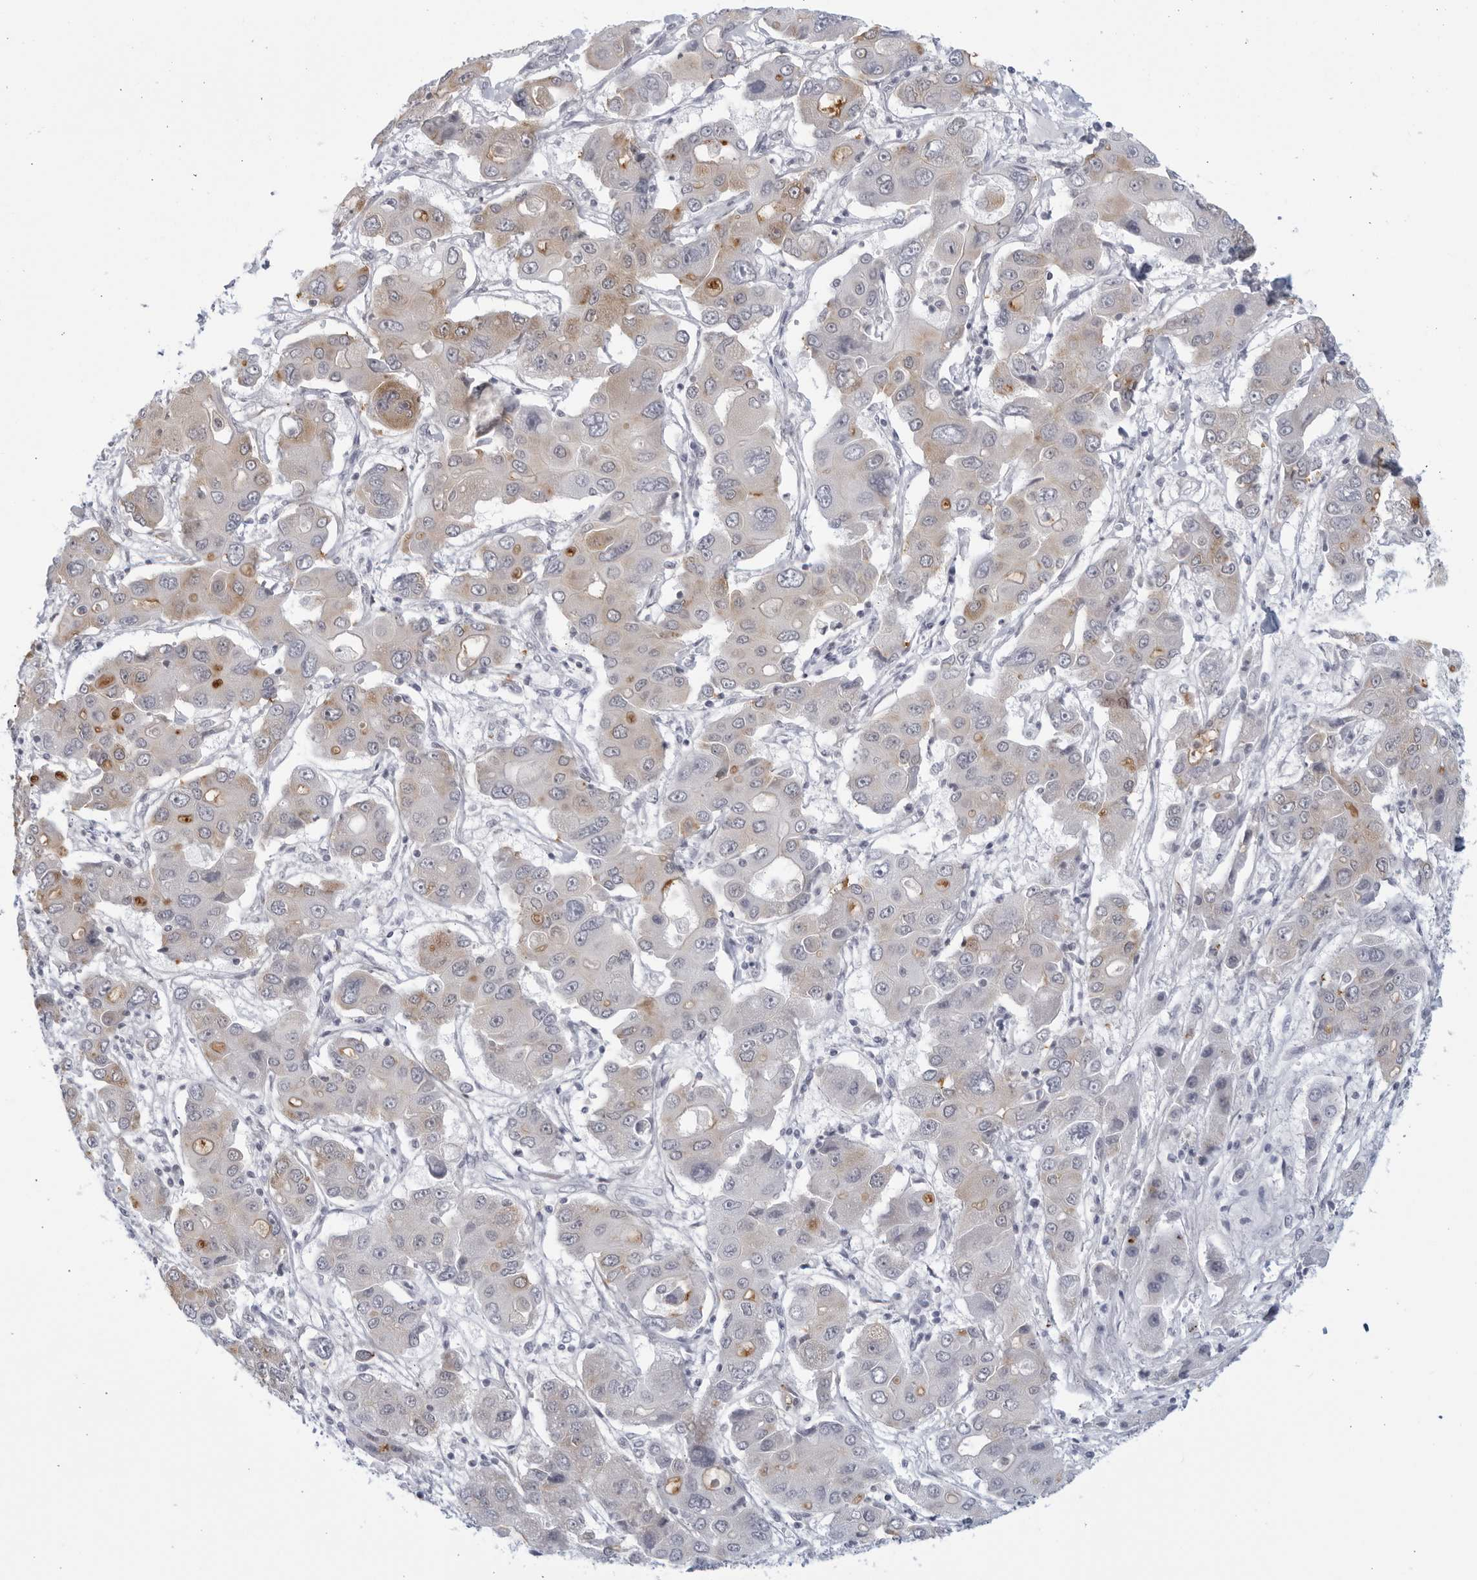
{"staining": {"intensity": "weak", "quantity": "<25%", "location": "cytoplasmic/membranous"}, "tissue": "liver cancer", "cell_type": "Tumor cells", "image_type": "cancer", "snomed": [{"axis": "morphology", "description": "Cholangiocarcinoma"}, {"axis": "topography", "description": "Liver"}], "caption": "Immunohistochemistry micrograph of cholangiocarcinoma (liver) stained for a protein (brown), which reveals no expression in tumor cells.", "gene": "WDTC1", "patient": {"sex": "male", "age": 67}}